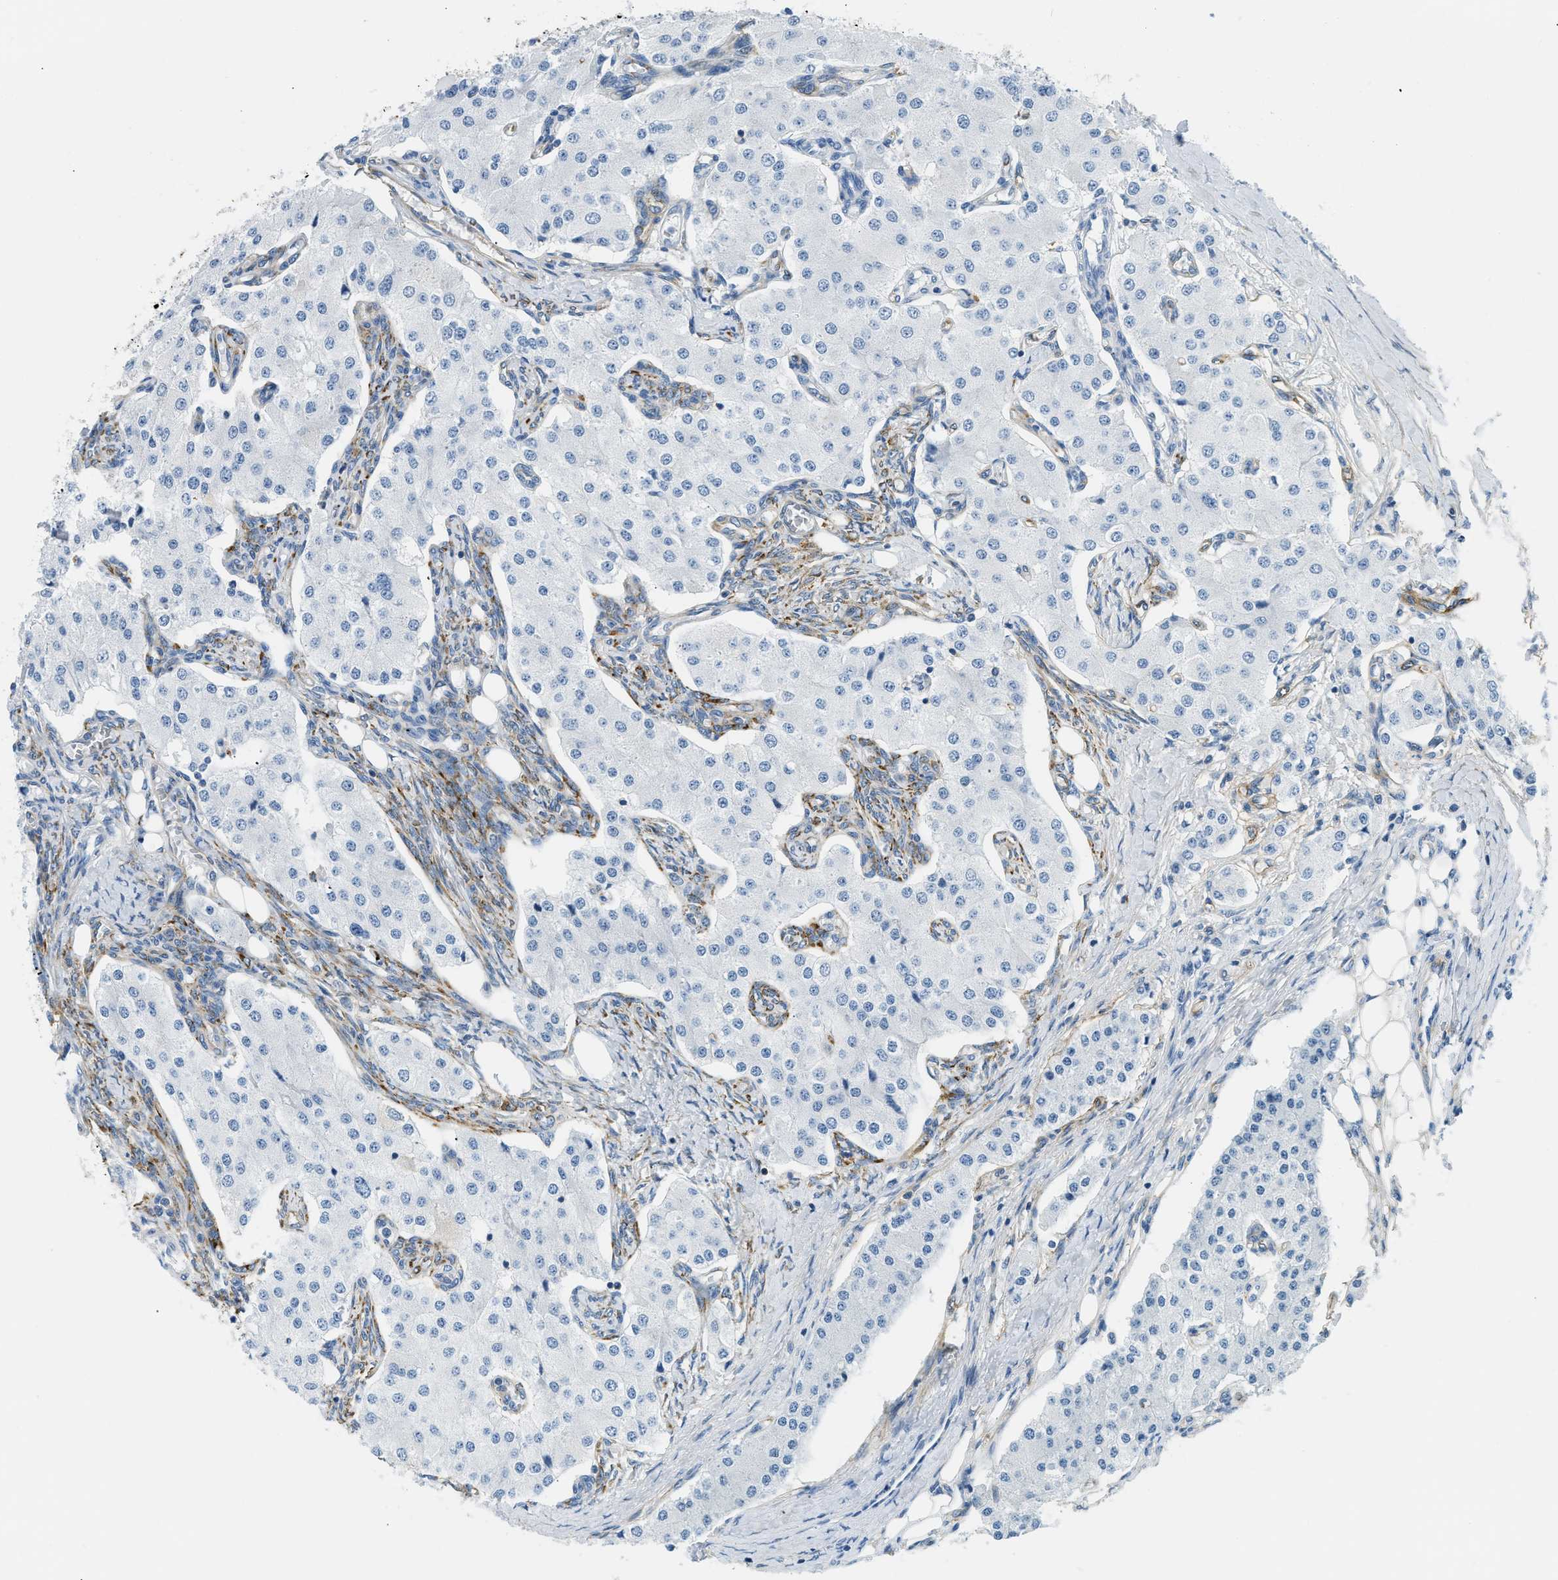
{"staining": {"intensity": "negative", "quantity": "none", "location": "none"}, "tissue": "carcinoid", "cell_type": "Tumor cells", "image_type": "cancer", "snomed": [{"axis": "morphology", "description": "Carcinoid, malignant, NOS"}, {"axis": "topography", "description": "Colon"}], "caption": "Immunohistochemical staining of malignant carcinoid demonstrates no significant expression in tumor cells.", "gene": "COL15A1", "patient": {"sex": "female", "age": 52}}